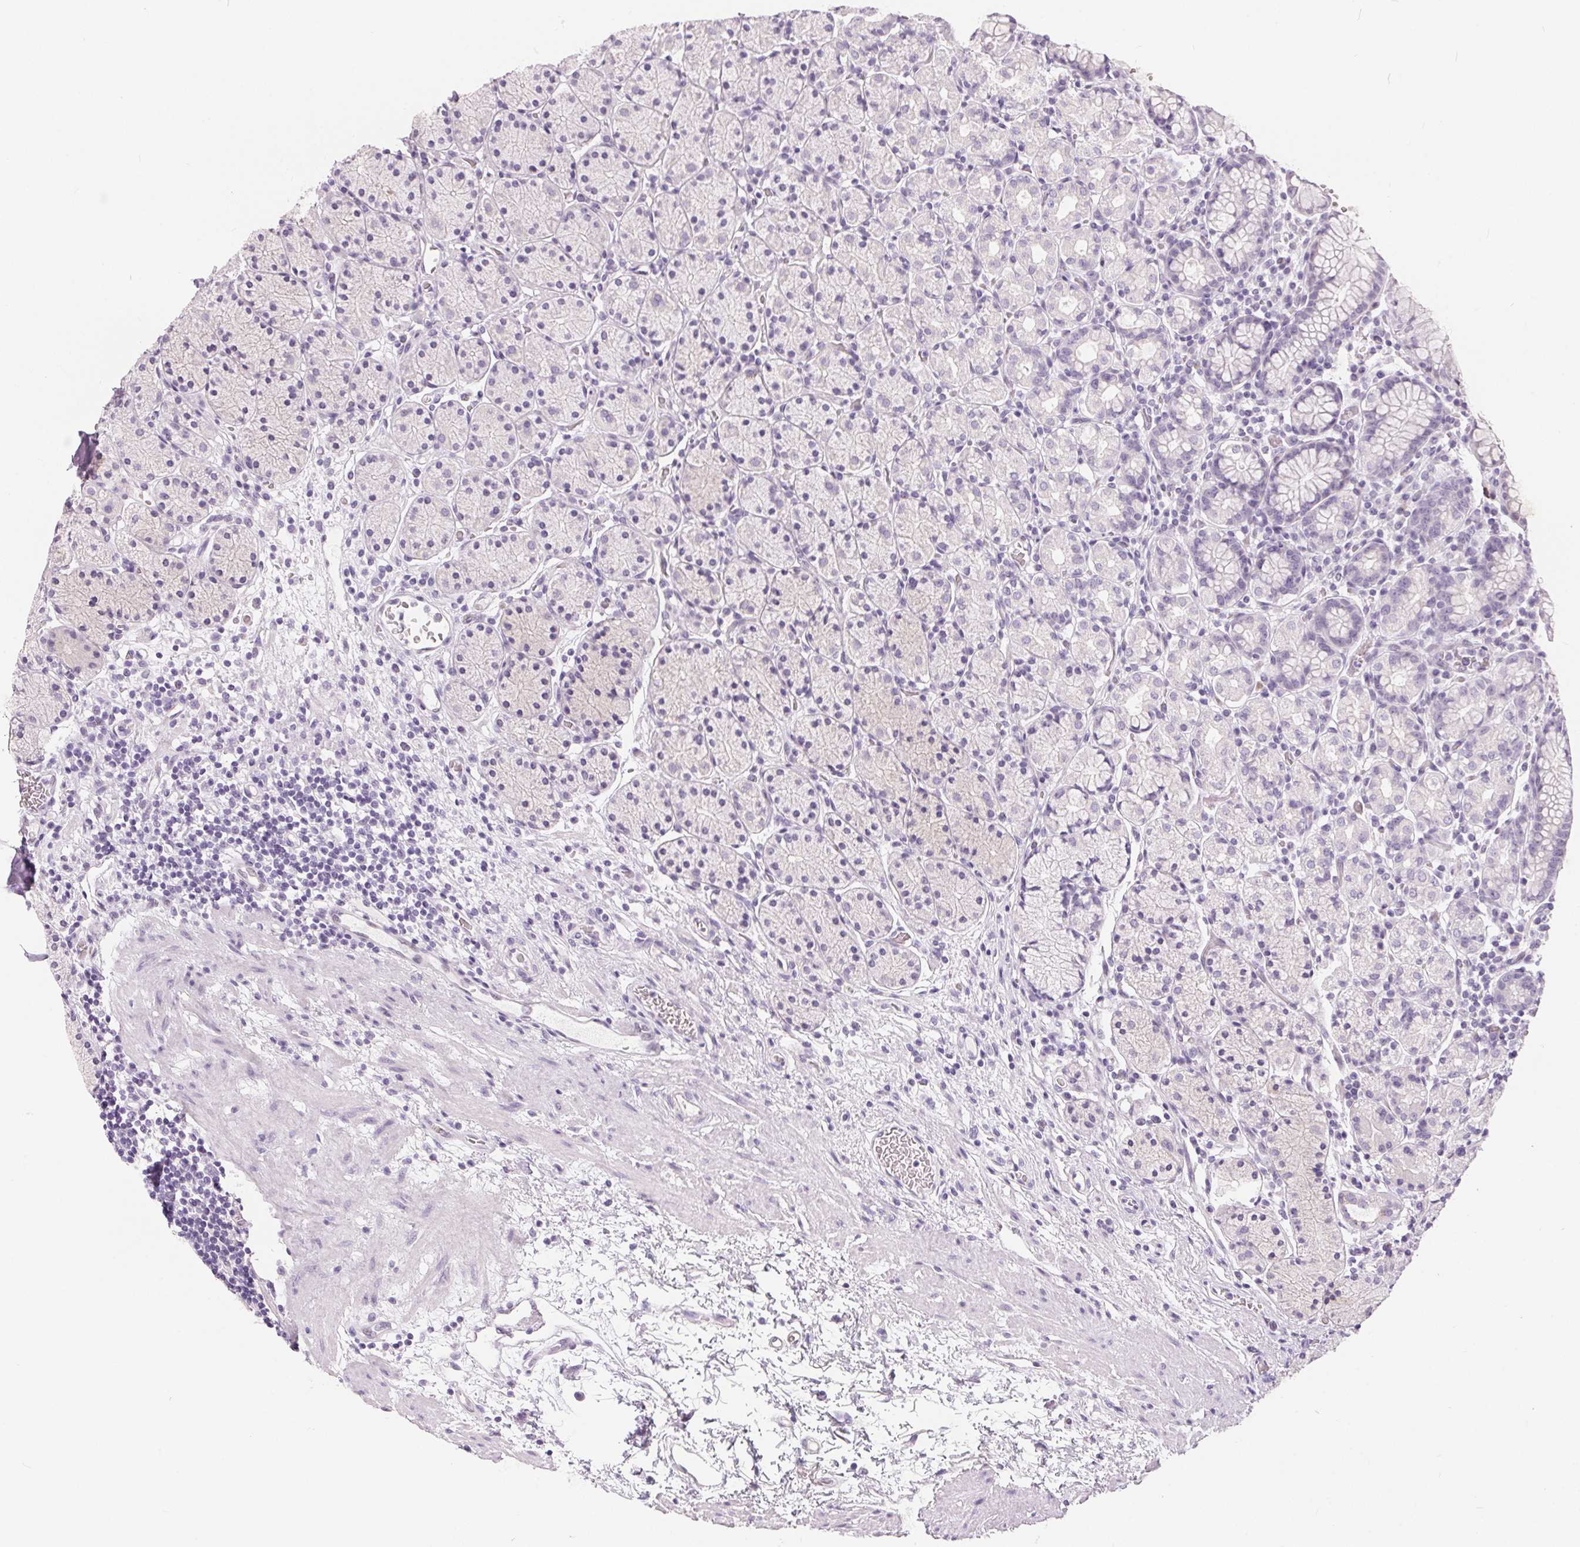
{"staining": {"intensity": "negative", "quantity": "none", "location": "none"}, "tissue": "stomach", "cell_type": "Glandular cells", "image_type": "normal", "snomed": [{"axis": "morphology", "description": "Normal tissue, NOS"}, {"axis": "topography", "description": "Stomach, upper"}, {"axis": "topography", "description": "Stomach"}], "caption": "IHC of benign stomach demonstrates no positivity in glandular cells. Nuclei are stained in blue.", "gene": "GBP6", "patient": {"sex": "male", "age": 62}}